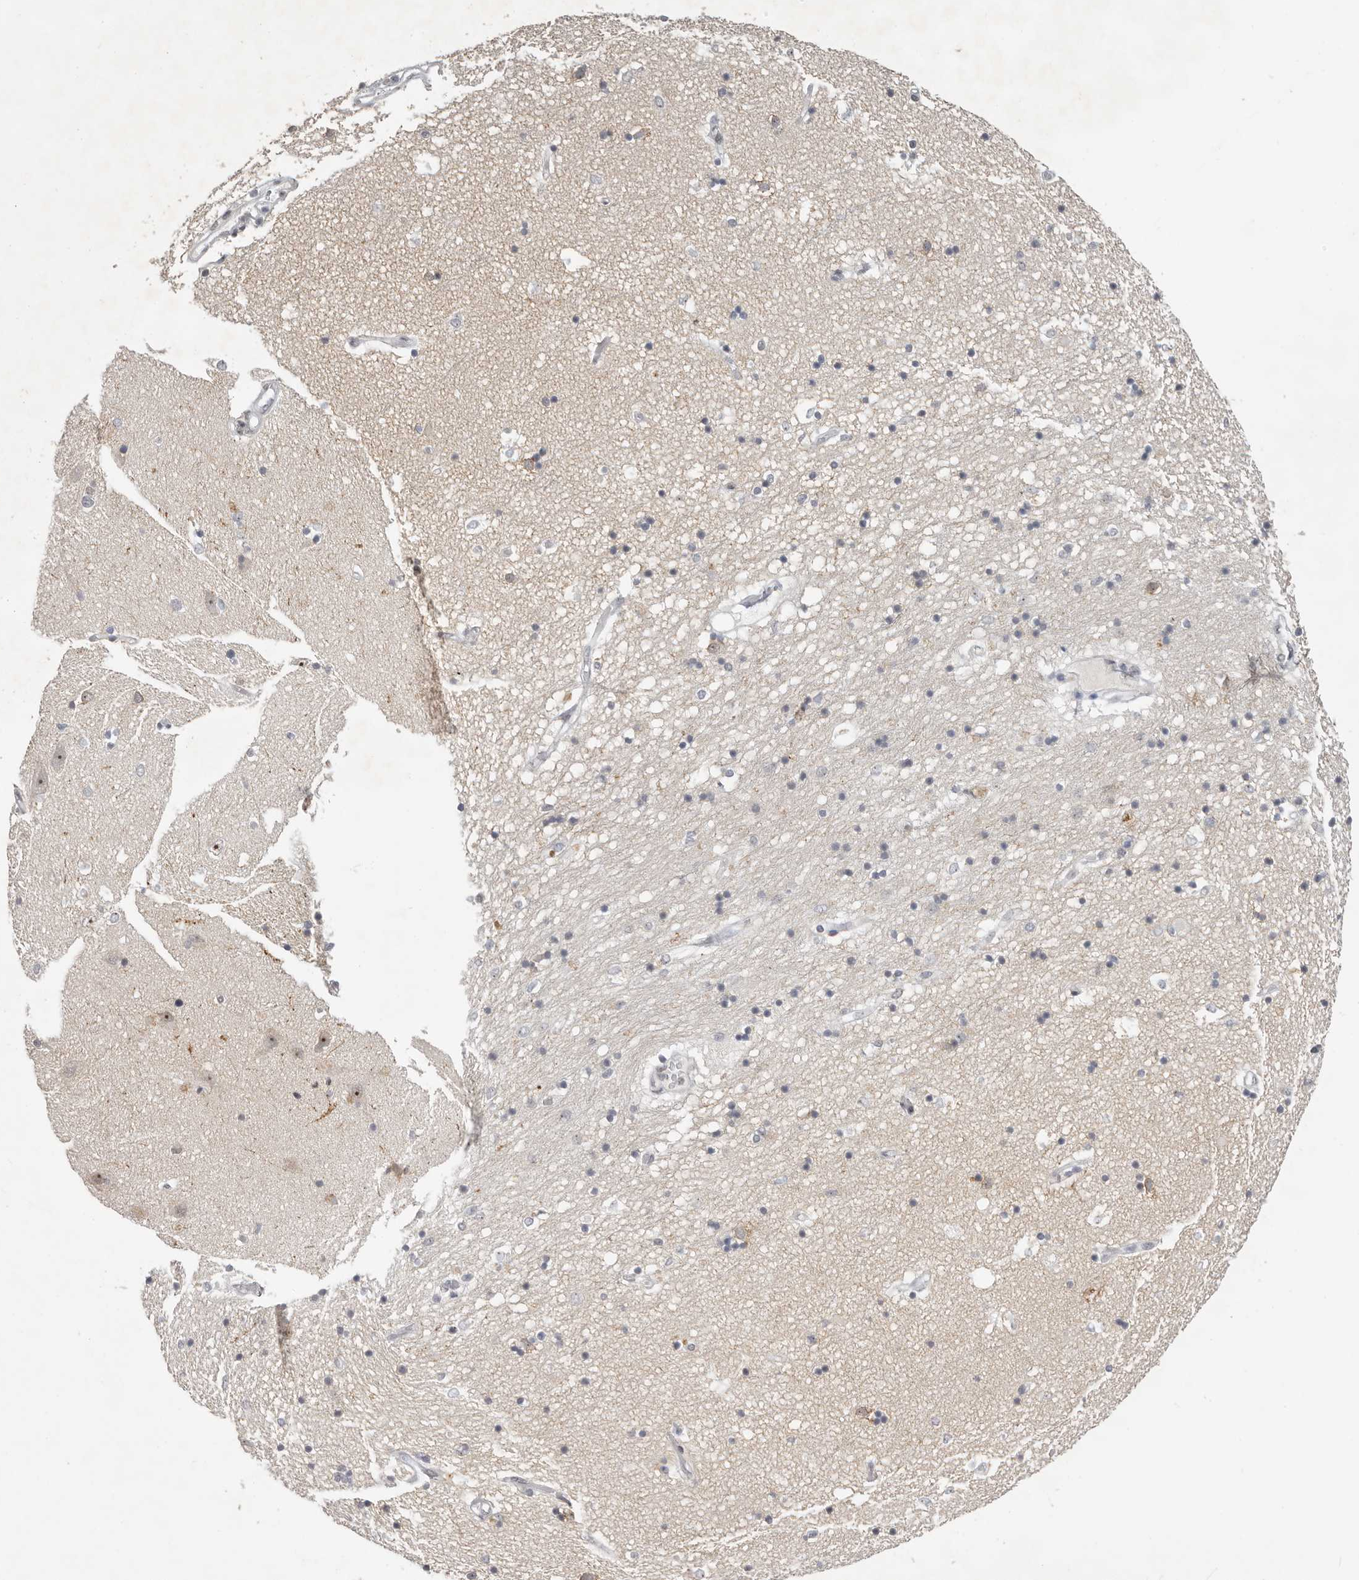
{"staining": {"intensity": "weak", "quantity": "<25%", "location": "cytoplasmic/membranous"}, "tissue": "hippocampus", "cell_type": "Glial cells", "image_type": "normal", "snomed": [{"axis": "morphology", "description": "Normal tissue, NOS"}, {"axis": "topography", "description": "Hippocampus"}], "caption": "Immunohistochemistry of benign human hippocampus shows no staining in glial cells. The staining was performed using DAB to visualize the protein expression in brown, while the nuclei were stained in blue with hematoxylin (Magnification: 20x).", "gene": "LARP7", "patient": {"sex": "male", "age": 45}}